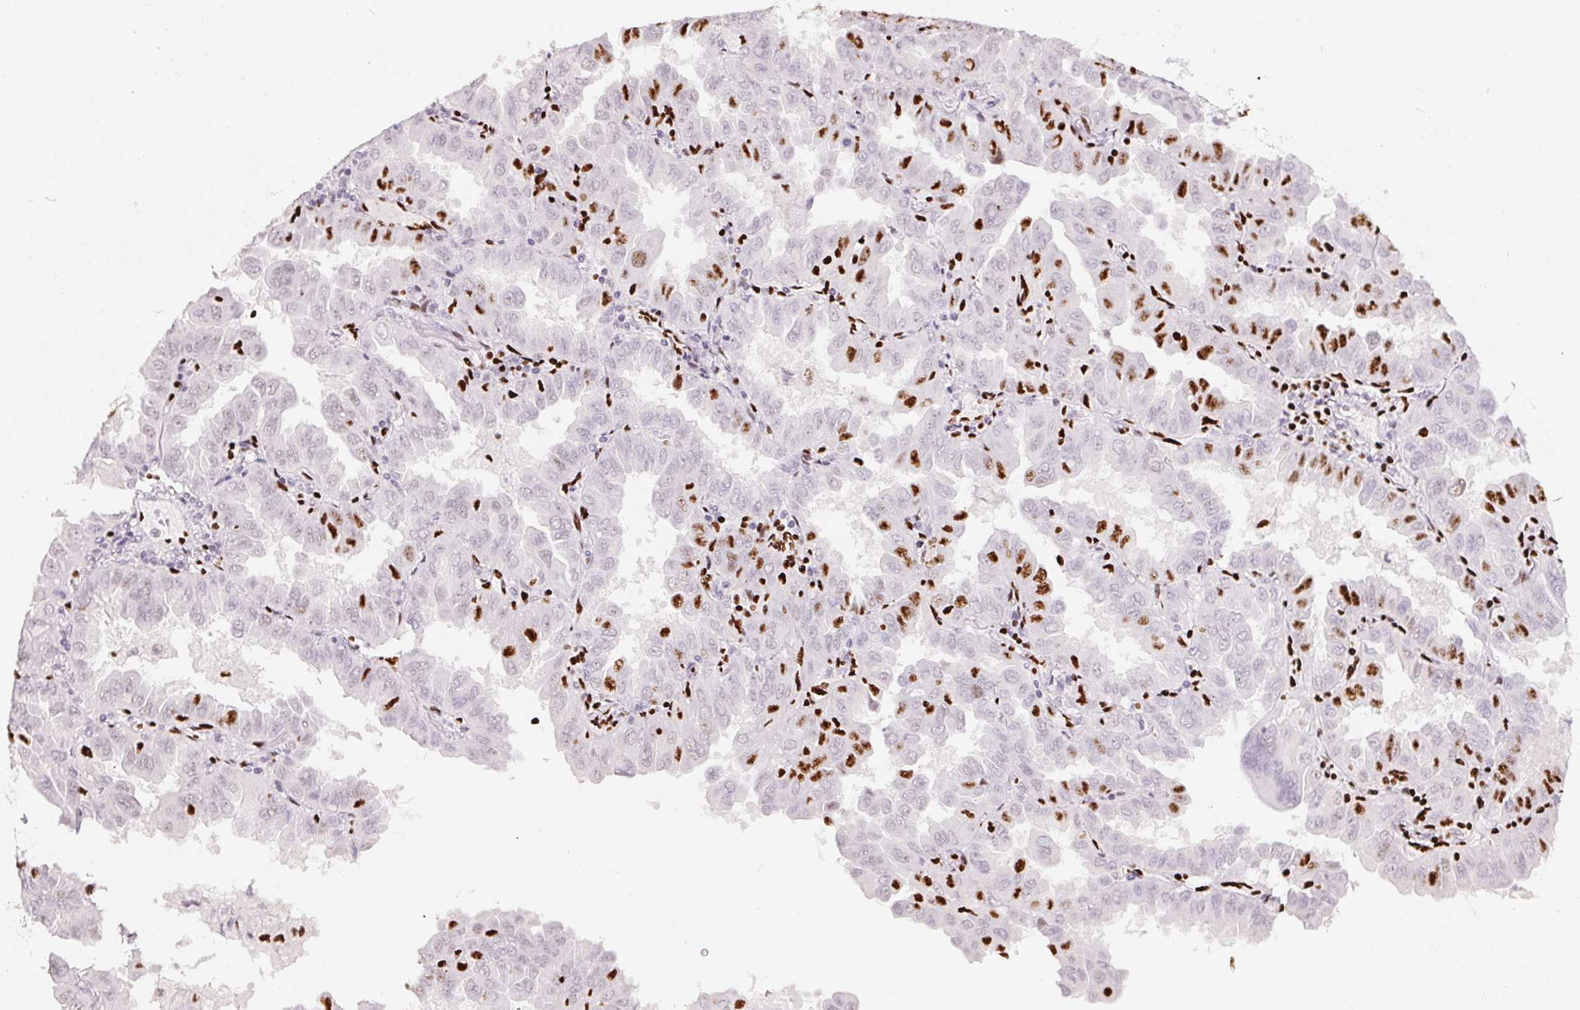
{"staining": {"intensity": "strong", "quantity": "25%-75%", "location": "nuclear"}, "tissue": "lung cancer", "cell_type": "Tumor cells", "image_type": "cancer", "snomed": [{"axis": "morphology", "description": "Adenocarcinoma, NOS"}, {"axis": "topography", "description": "Lung"}], "caption": "Adenocarcinoma (lung) stained with DAB (3,3'-diaminobenzidine) IHC demonstrates high levels of strong nuclear expression in about 25%-75% of tumor cells. The staining was performed using DAB (3,3'-diaminobenzidine), with brown indicating positive protein expression. Nuclei are stained blue with hematoxylin.", "gene": "PAGE3", "patient": {"sex": "male", "age": 64}}